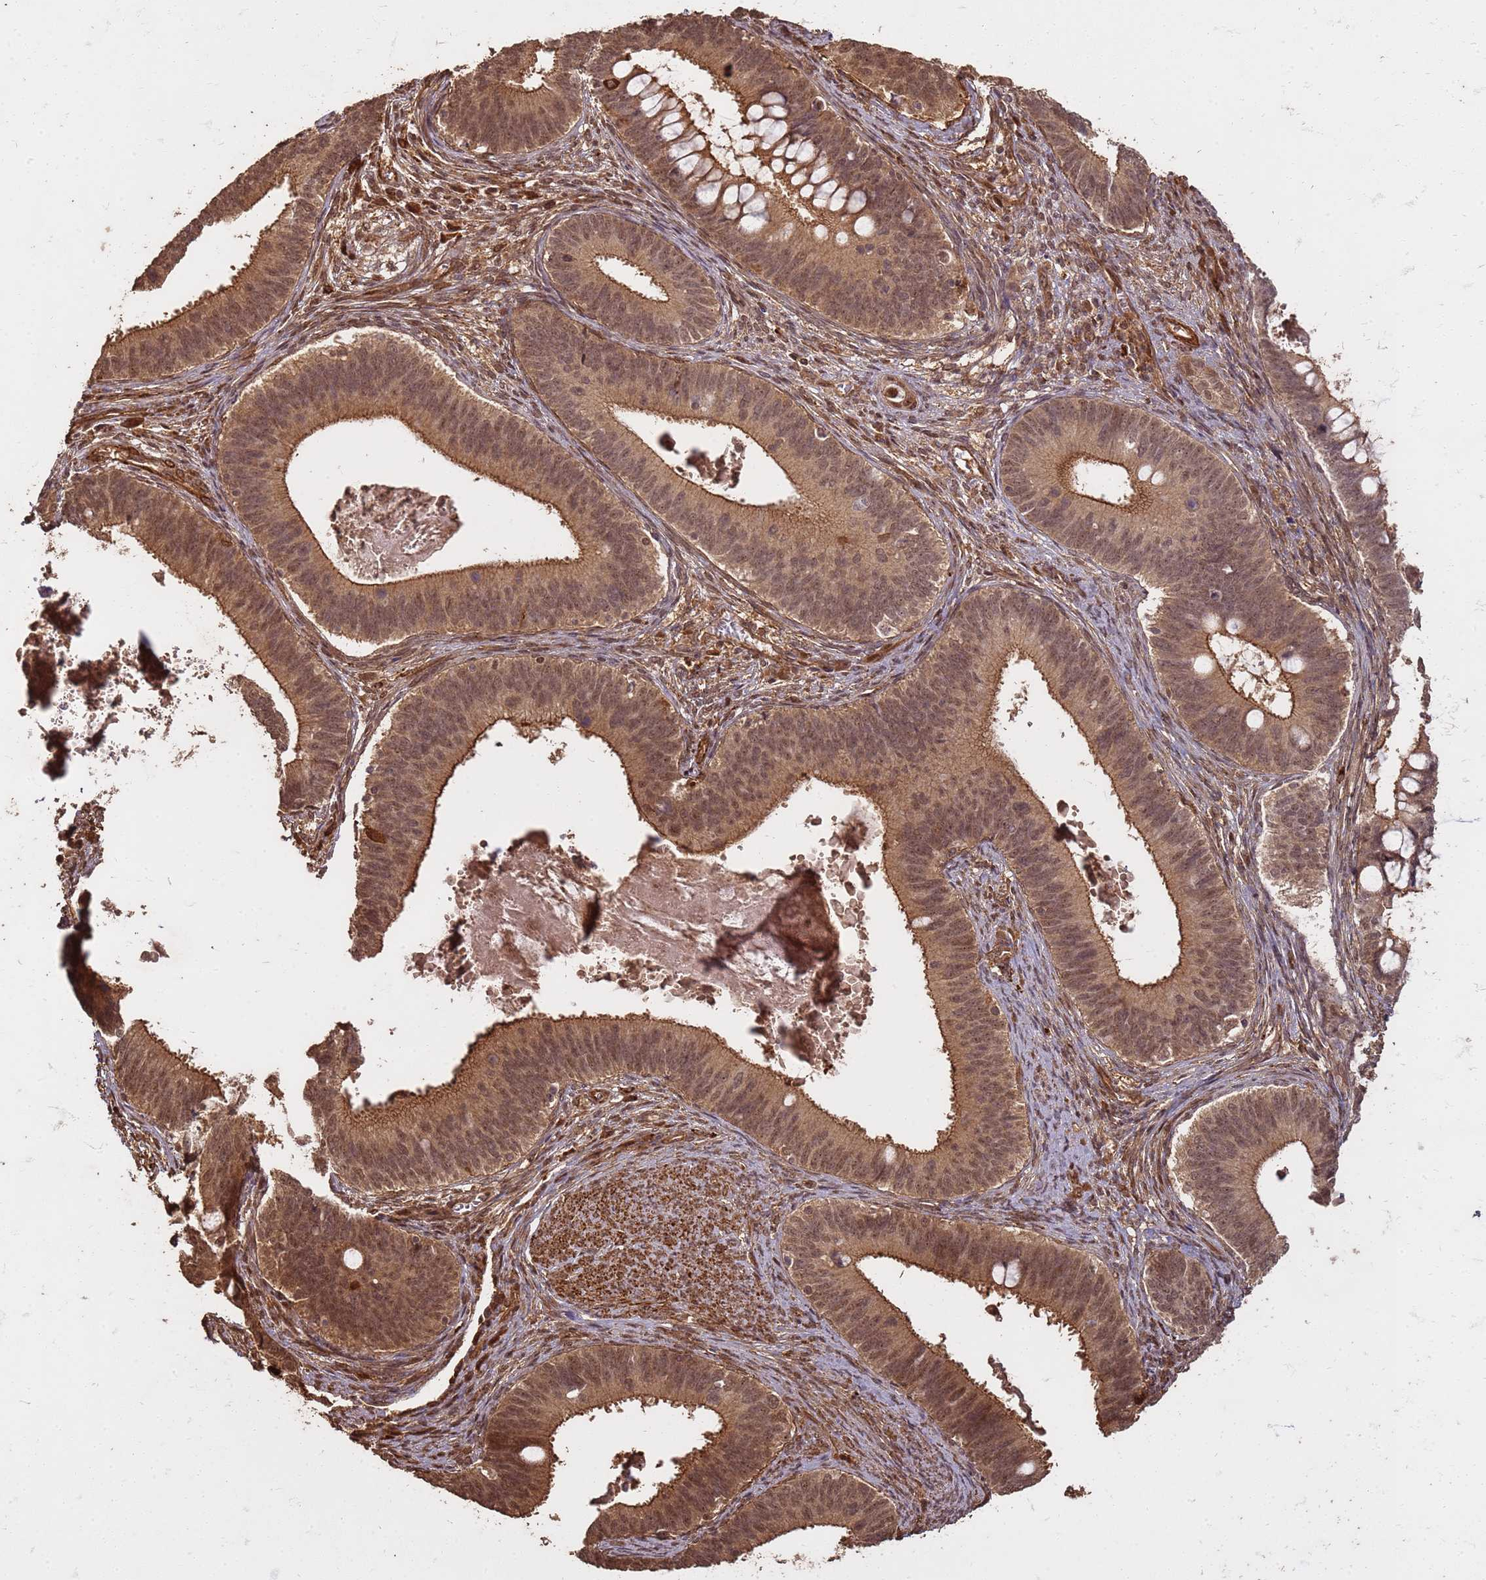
{"staining": {"intensity": "moderate", "quantity": ">75%", "location": "cytoplasmic/membranous,nuclear"}, "tissue": "cervical cancer", "cell_type": "Tumor cells", "image_type": "cancer", "snomed": [{"axis": "morphology", "description": "Adenocarcinoma, NOS"}, {"axis": "topography", "description": "Cervix"}], "caption": "A high-resolution micrograph shows IHC staining of cervical cancer (adenocarcinoma), which displays moderate cytoplasmic/membranous and nuclear staining in approximately >75% of tumor cells. The protein is stained brown, and the nuclei are stained in blue (DAB IHC with brightfield microscopy, high magnification).", "gene": "KIF26A", "patient": {"sex": "female", "age": 42}}